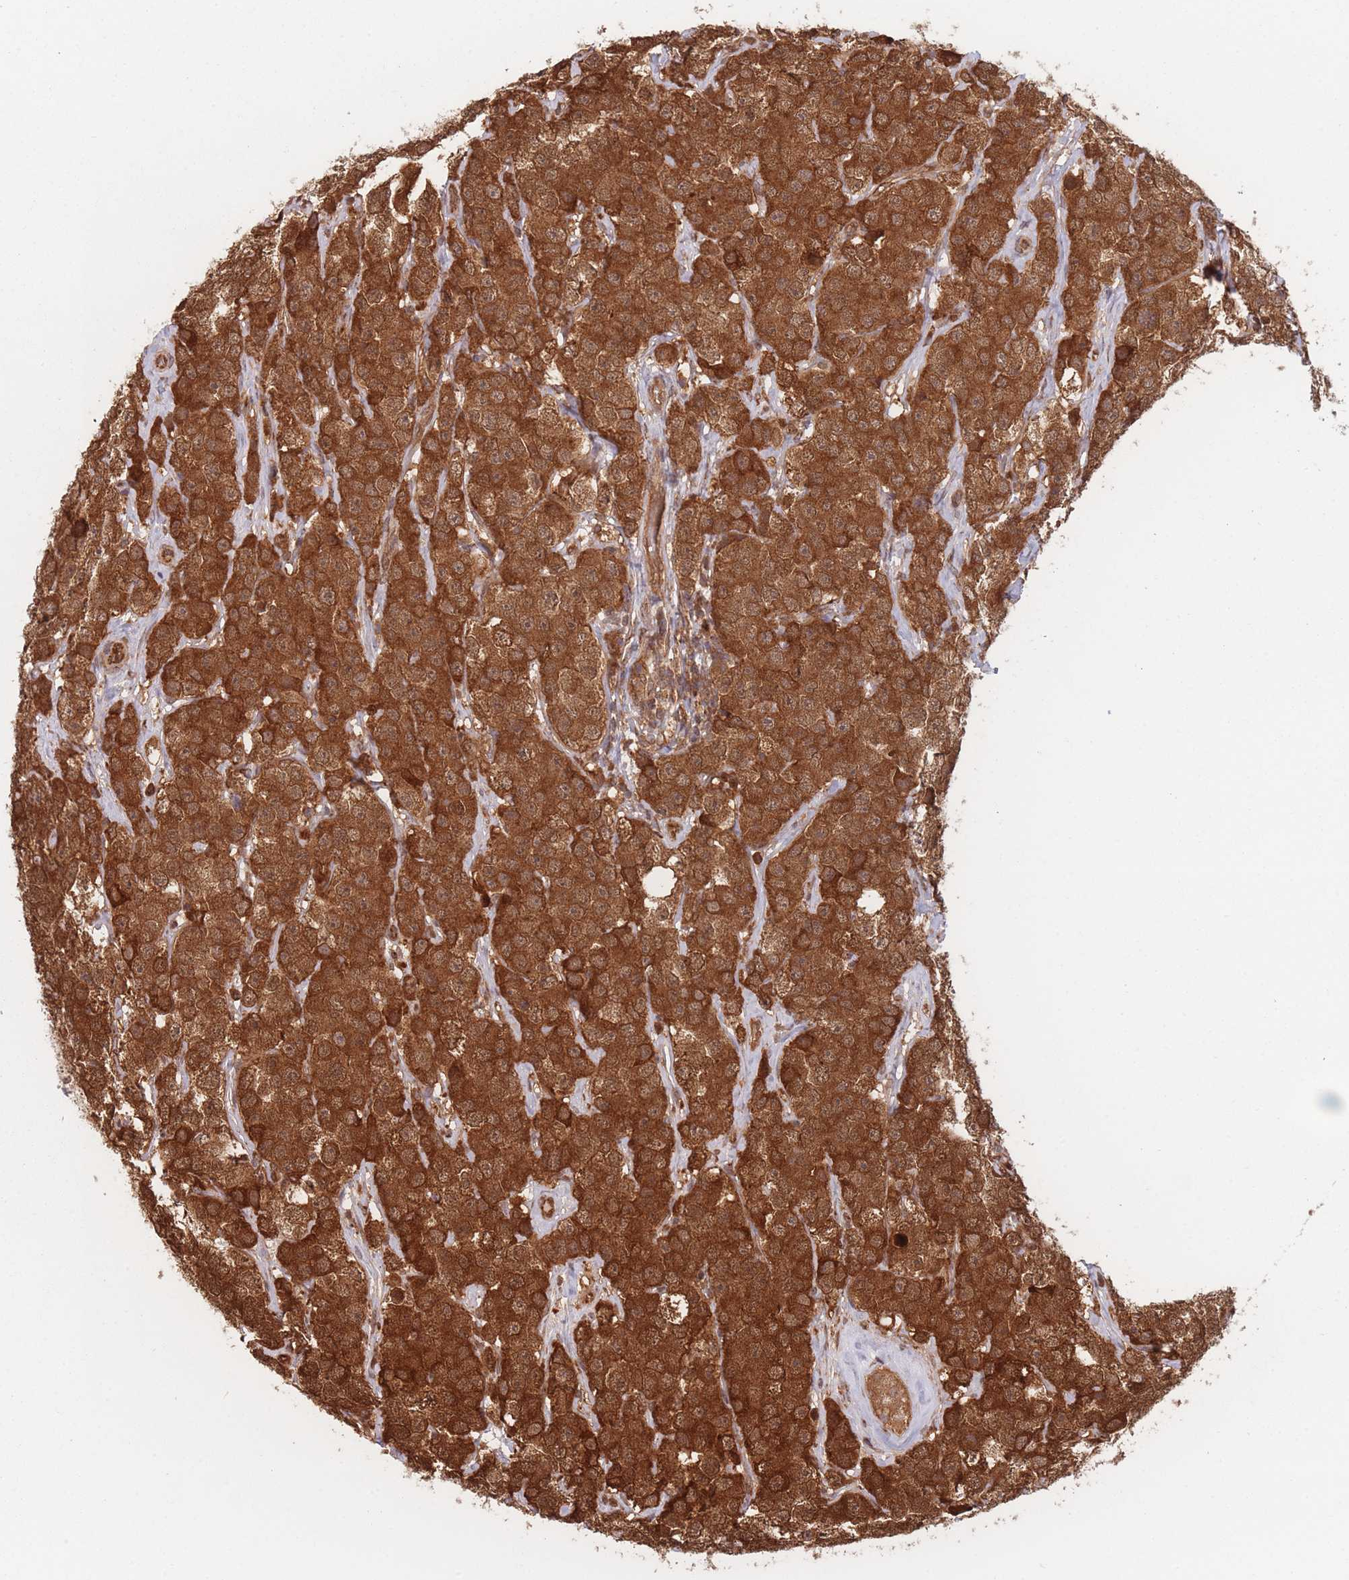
{"staining": {"intensity": "strong", "quantity": ">75%", "location": "cytoplasmic/membranous"}, "tissue": "testis cancer", "cell_type": "Tumor cells", "image_type": "cancer", "snomed": [{"axis": "morphology", "description": "Seminoma, NOS"}, {"axis": "topography", "description": "Testis"}], "caption": "Immunohistochemical staining of testis cancer (seminoma) demonstrates strong cytoplasmic/membranous protein staining in about >75% of tumor cells. The staining is performed using DAB brown chromogen to label protein expression. The nuclei are counter-stained blue using hematoxylin.", "gene": "PODXL2", "patient": {"sex": "male", "age": 28}}